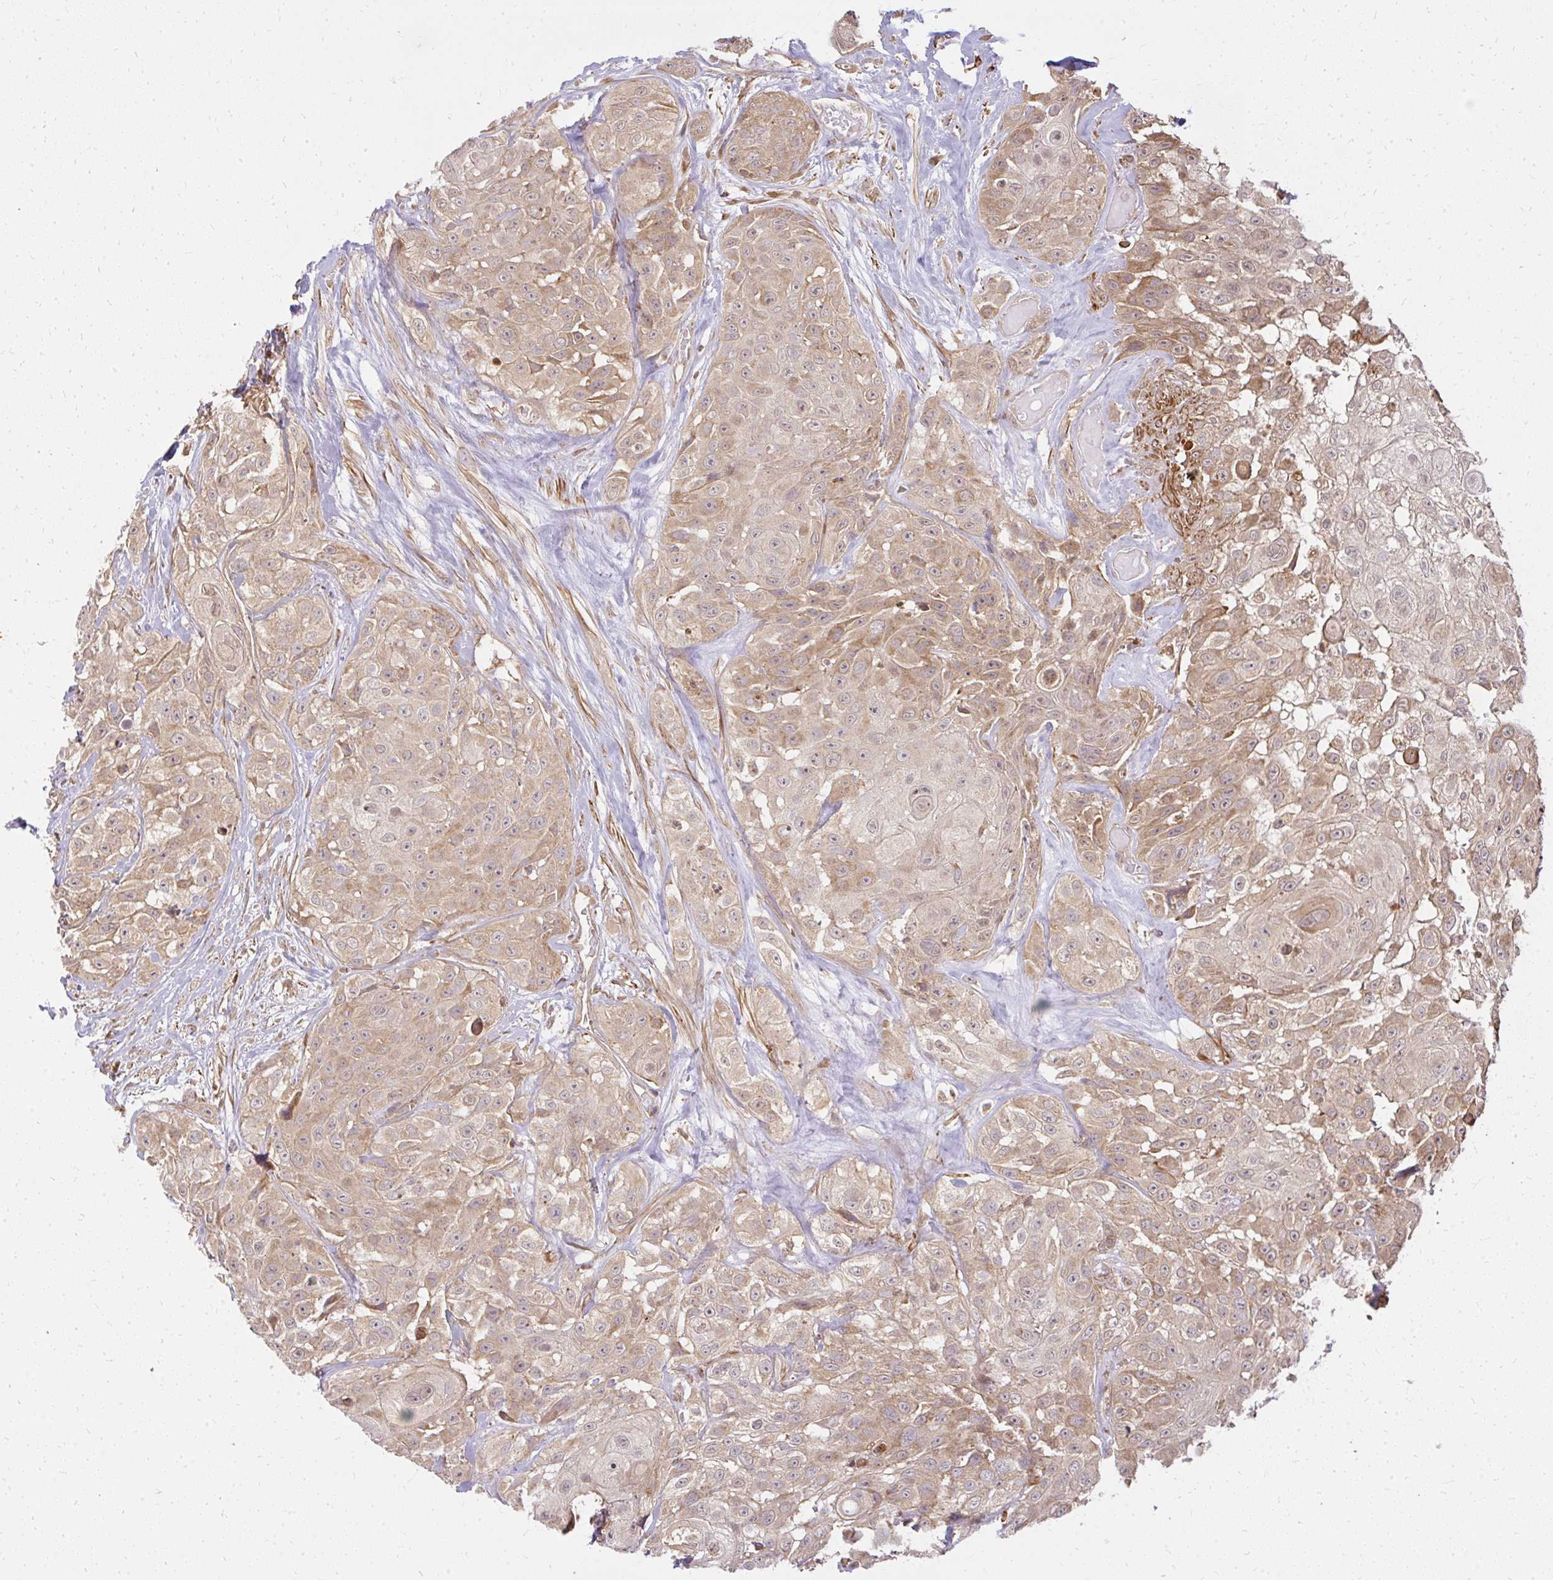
{"staining": {"intensity": "weak", "quantity": ">75%", "location": "cytoplasmic/membranous"}, "tissue": "head and neck cancer", "cell_type": "Tumor cells", "image_type": "cancer", "snomed": [{"axis": "morphology", "description": "Squamous cell carcinoma, NOS"}, {"axis": "topography", "description": "Head-Neck"}], "caption": "Brown immunohistochemical staining in human head and neck cancer (squamous cell carcinoma) exhibits weak cytoplasmic/membranous positivity in about >75% of tumor cells. Using DAB (brown) and hematoxylin (blue) stains, captured at high magnification using brightfield microscopy.", "gene": "GNS", "patient": {"sex": "male", "age": 83}}